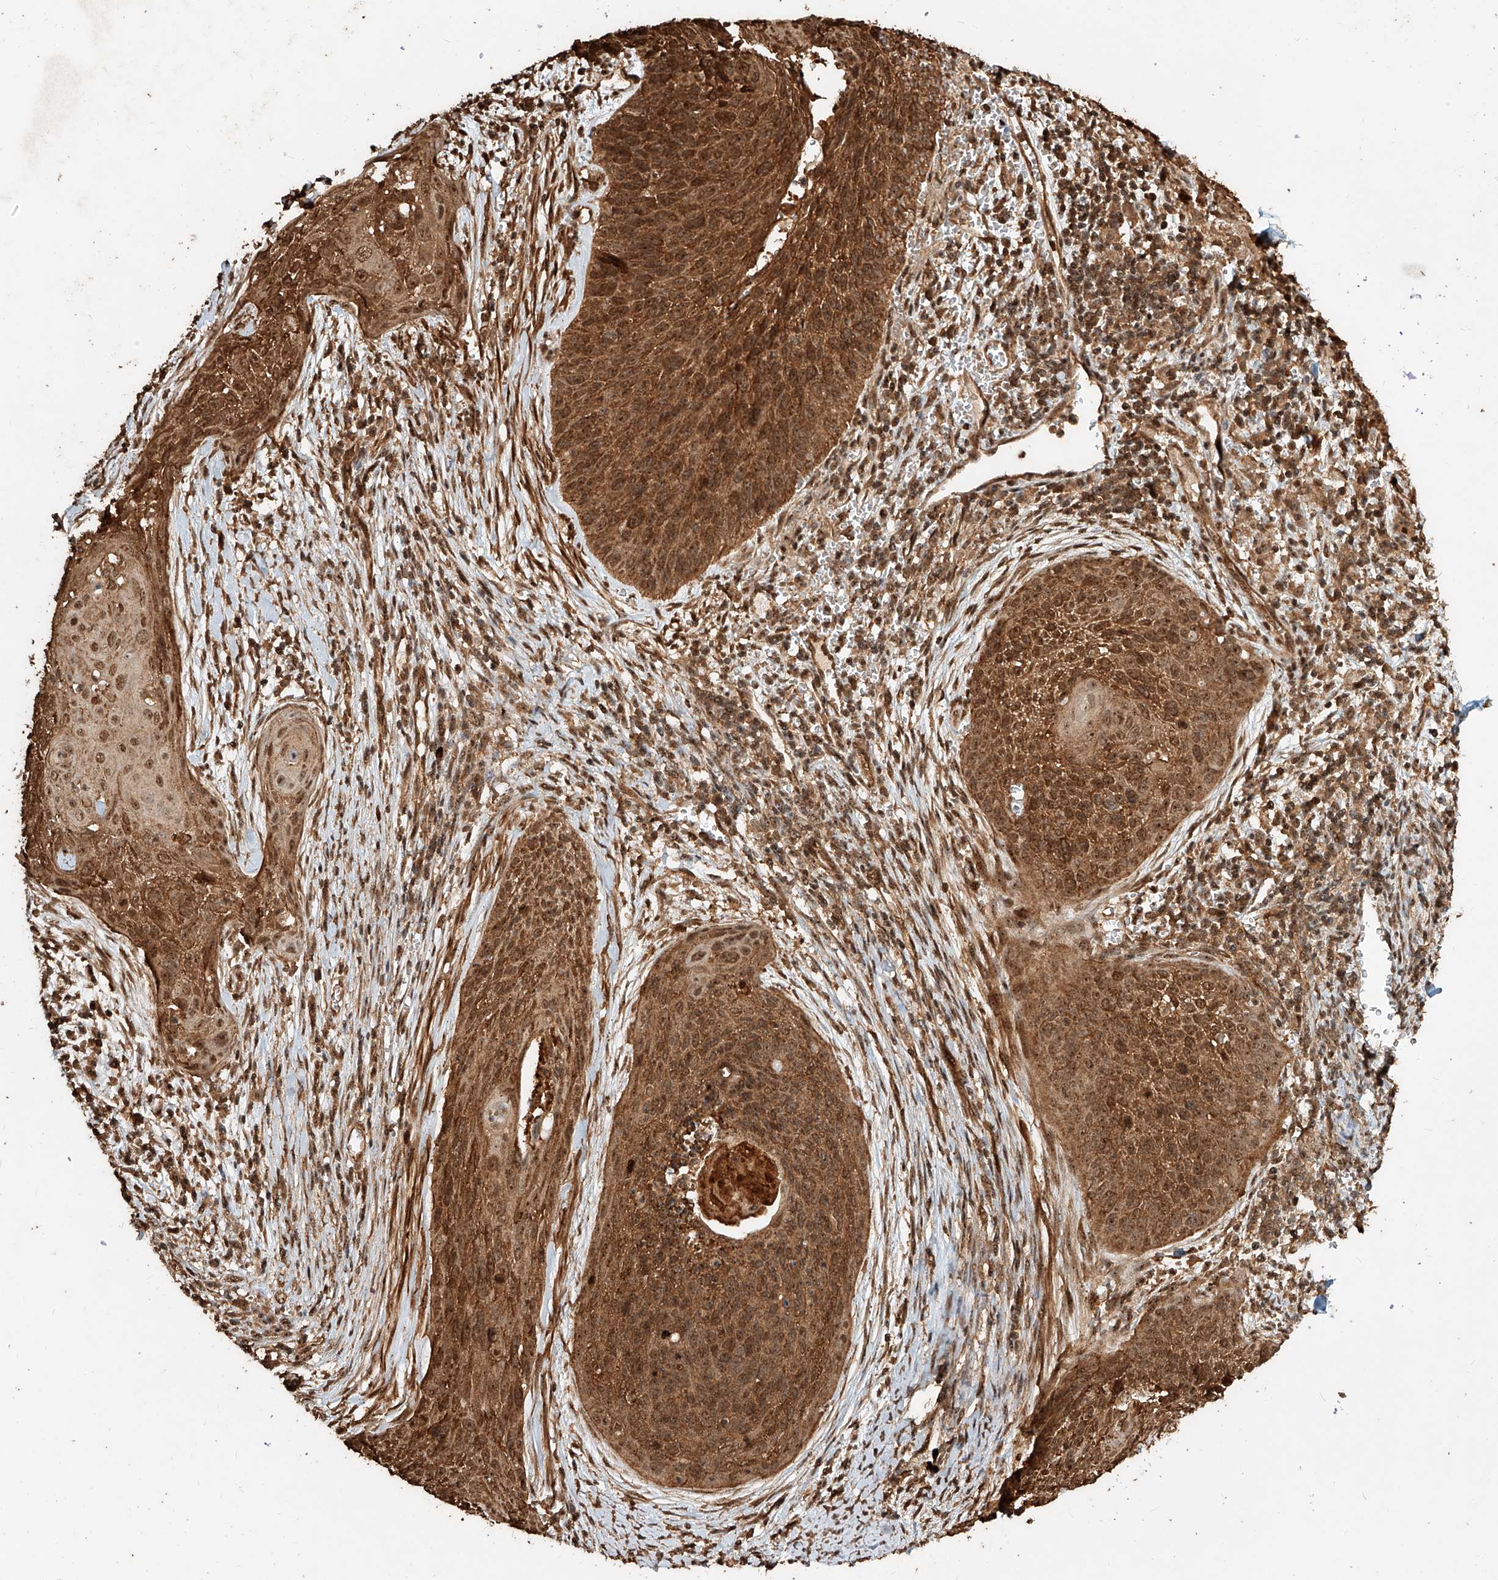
{"staining": {"intensity": "strong", "quantity": ">75%", "location": "cytoplasmic/membranous,nuclear"}, "tissue": "cervical cancer", "cell_type": "Tumor cells", "image_type": "cancer", "snomed": [{"axis": "morphology", "description": "Squamous cell carcinoma, NOS"}, {"axis": "topography", "description": "Cervix"}], "caption": "Protein staining exhibits strong cytoplasmic/membranous and nuclear staining in about >75% of tumor cells in cervical squamous cell carcinoma.", "gene": "ZNF660", "patient": {"sex": "female", "age": 55}}